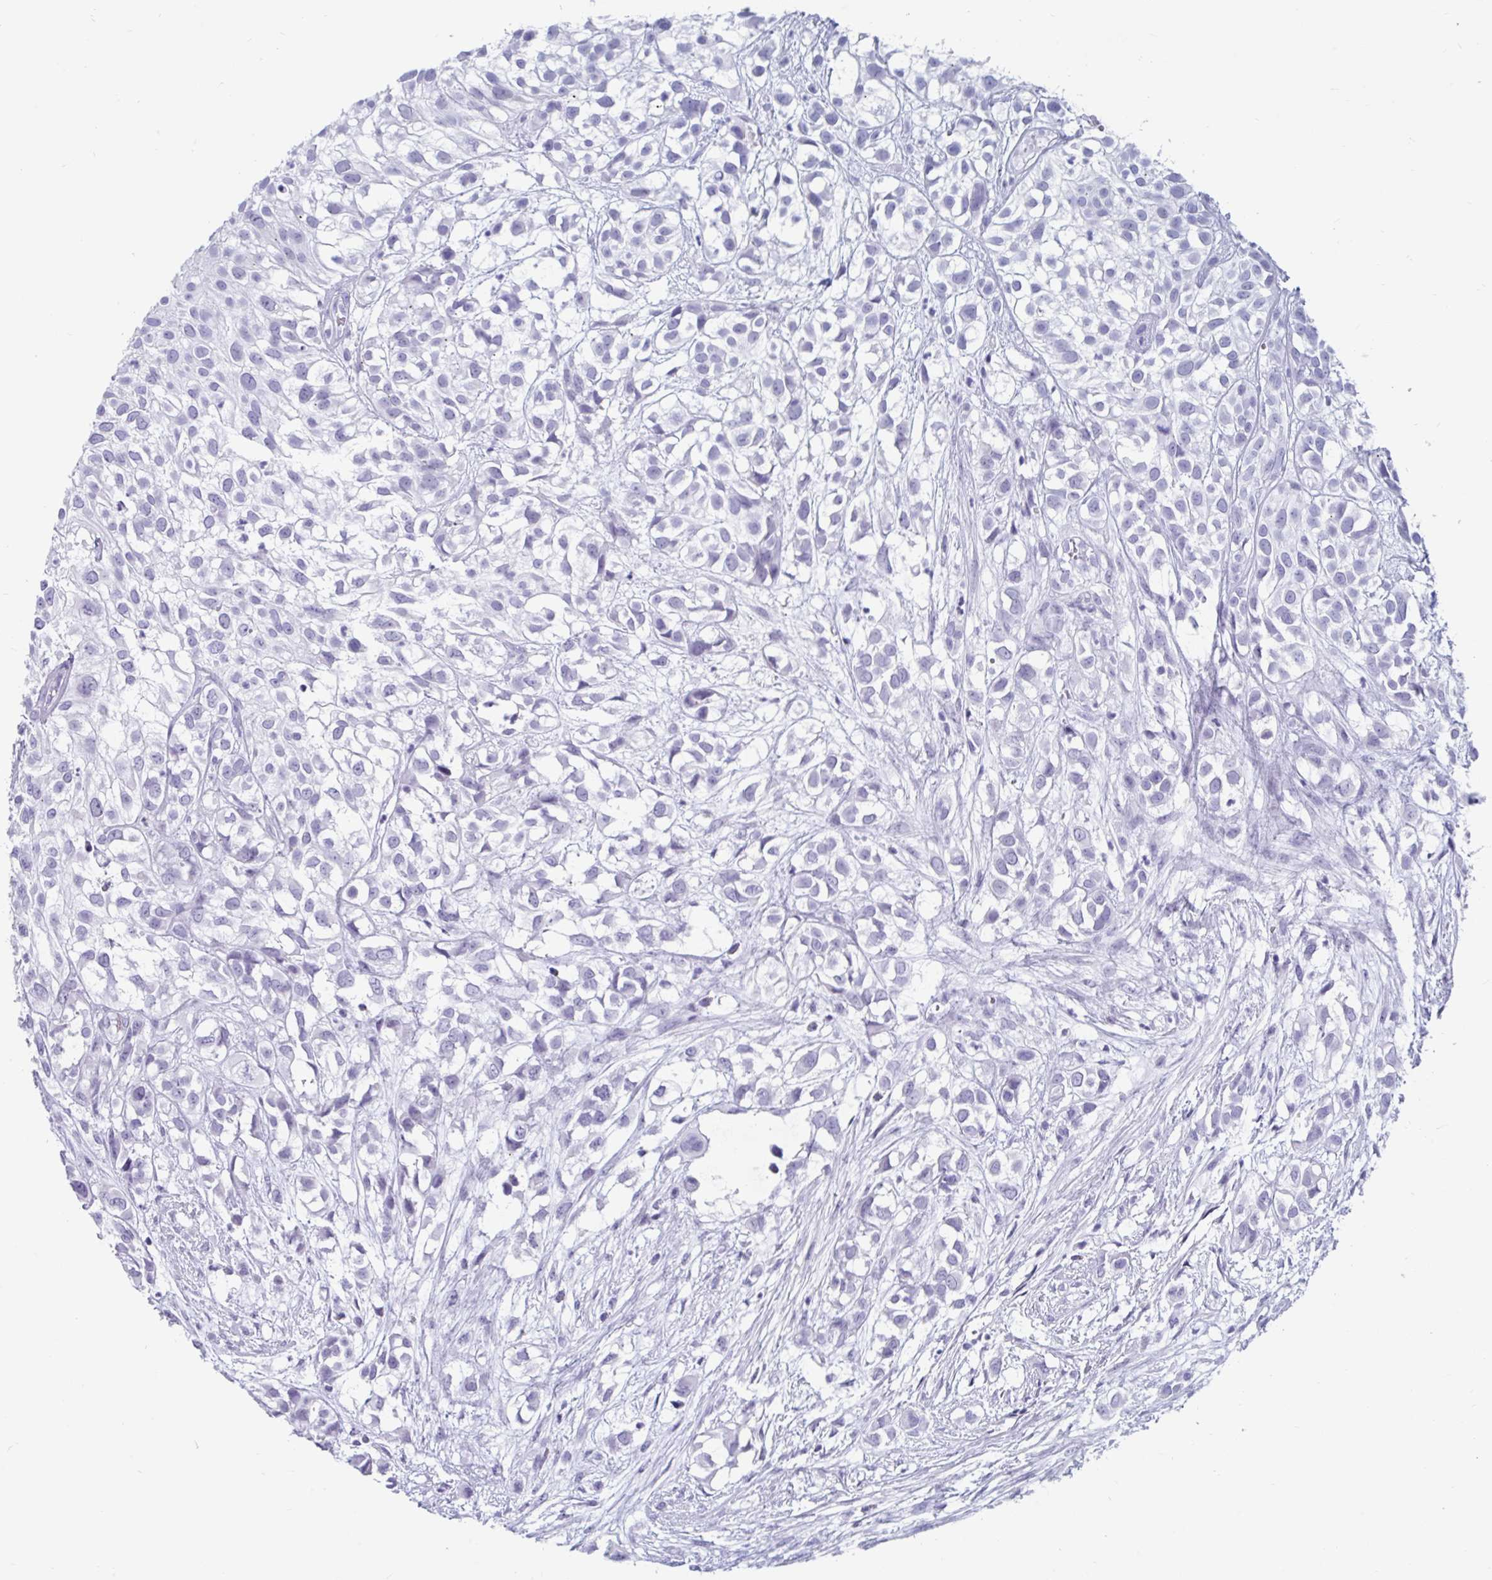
{"staining": {"intensity": "negative", "quantity": "none", "location": "none"}, "tissue": "urothelial cancer", "cell_type": "Tumor cells", "image_type": "cancer", "snomed": [{"axis": "morphology", "description": "Urothelial carcinoma, High grade"}, {"axis": "topography", "description": "Urinary bladder"}], "caption": "This is an immunohistochemistry (IHC) image of urothelial cancer. There is no positivity in tumor cells.", "gene": "GKN2", "patient": {"sex": "male", "age": 56}}